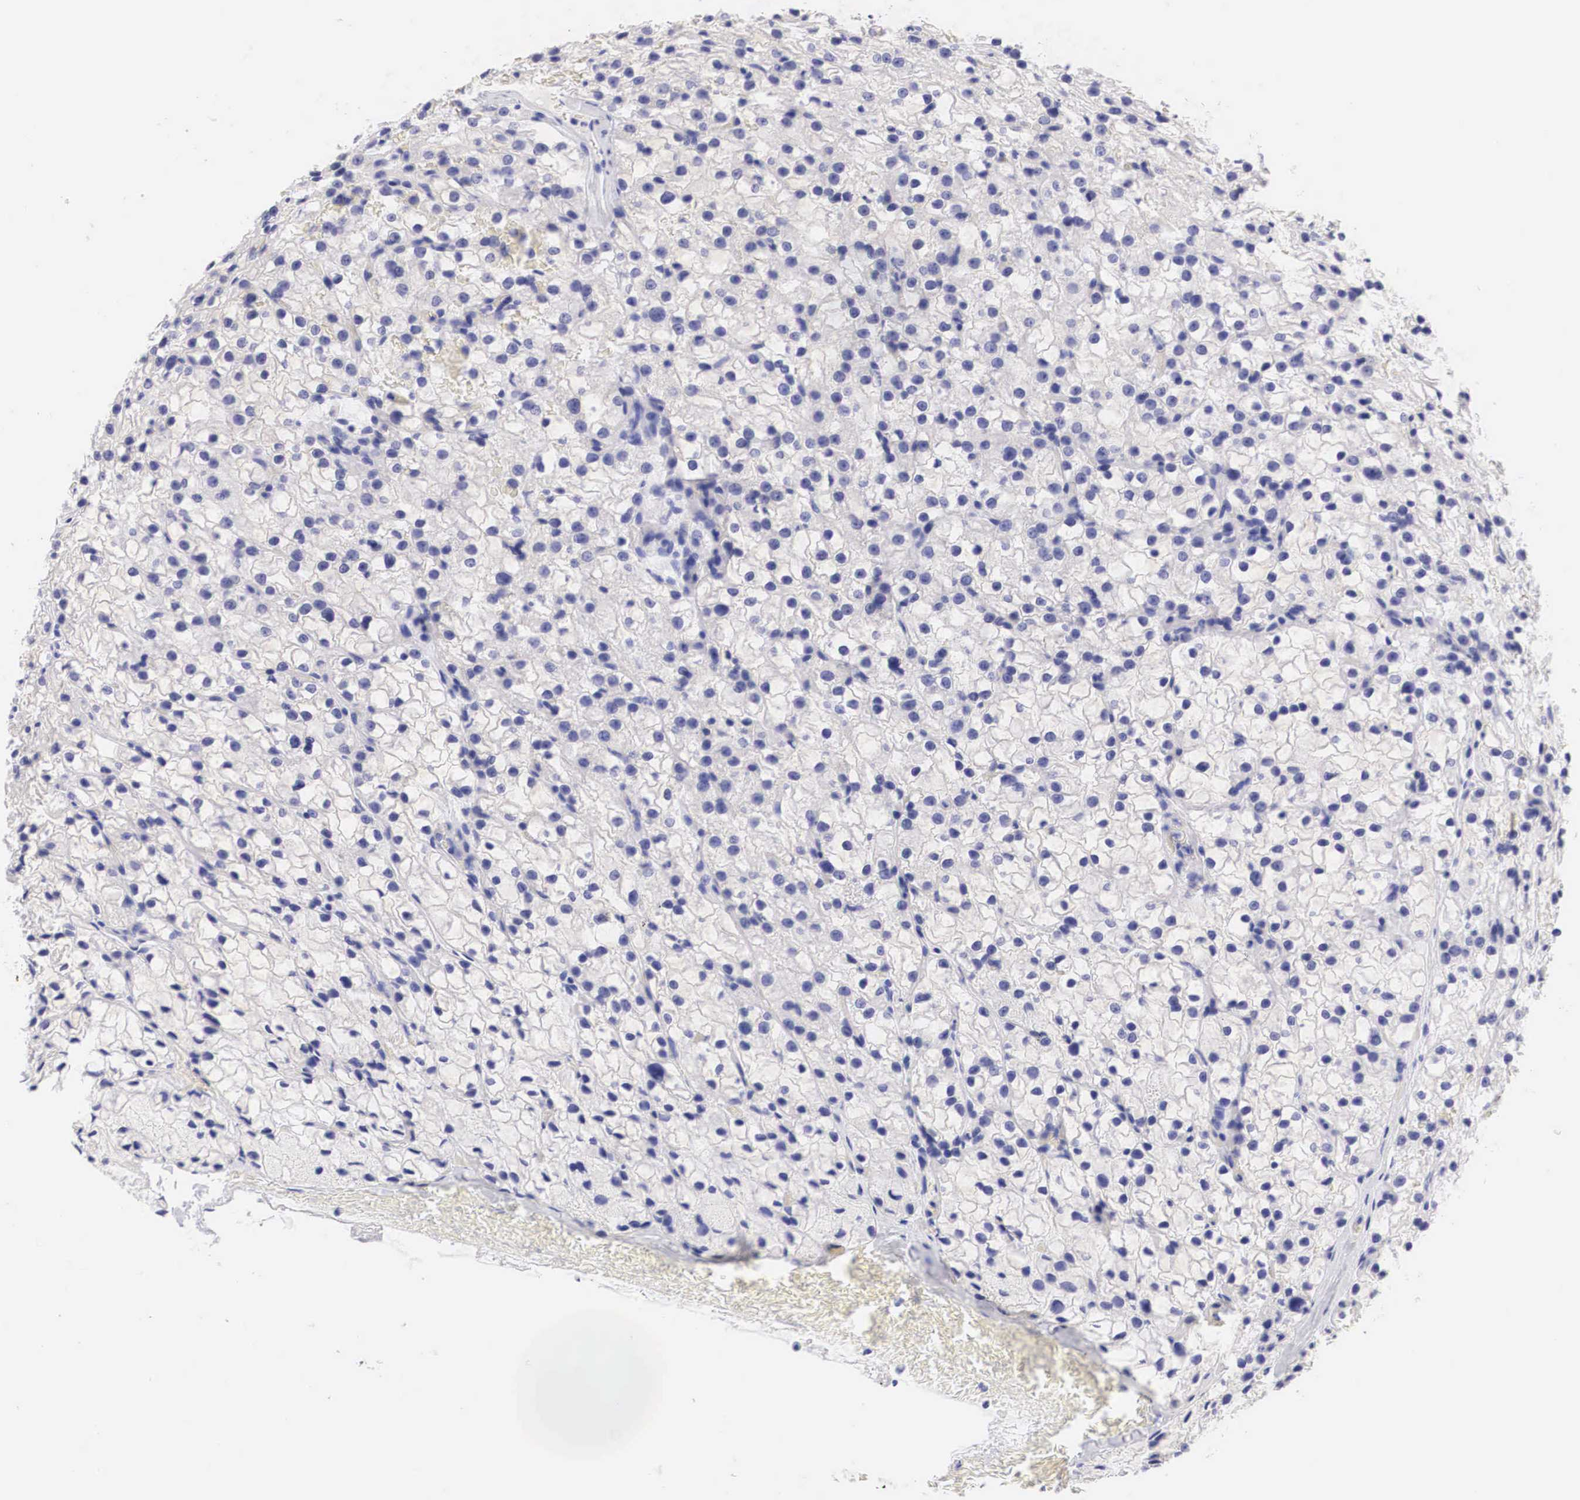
{"staining": {"intensity": "negative", "quantity": "none", "location": "none"}, "tissue": "parathyroid gland", "cell_type": "Glandular cells", "image_type": "normal", "snomed": [{"axis": "morphology", "description": "Normal tissue, NOS"}, {"axis": "topography", "description": "Parathyroid gland"}], "caption": "Protein analysis of normal parathyroid gland shows no significant staining in glandular cells. Nuclei are stained in blue.", "gene": "TYR", "patient": {"sex": "female", "age": 71}}